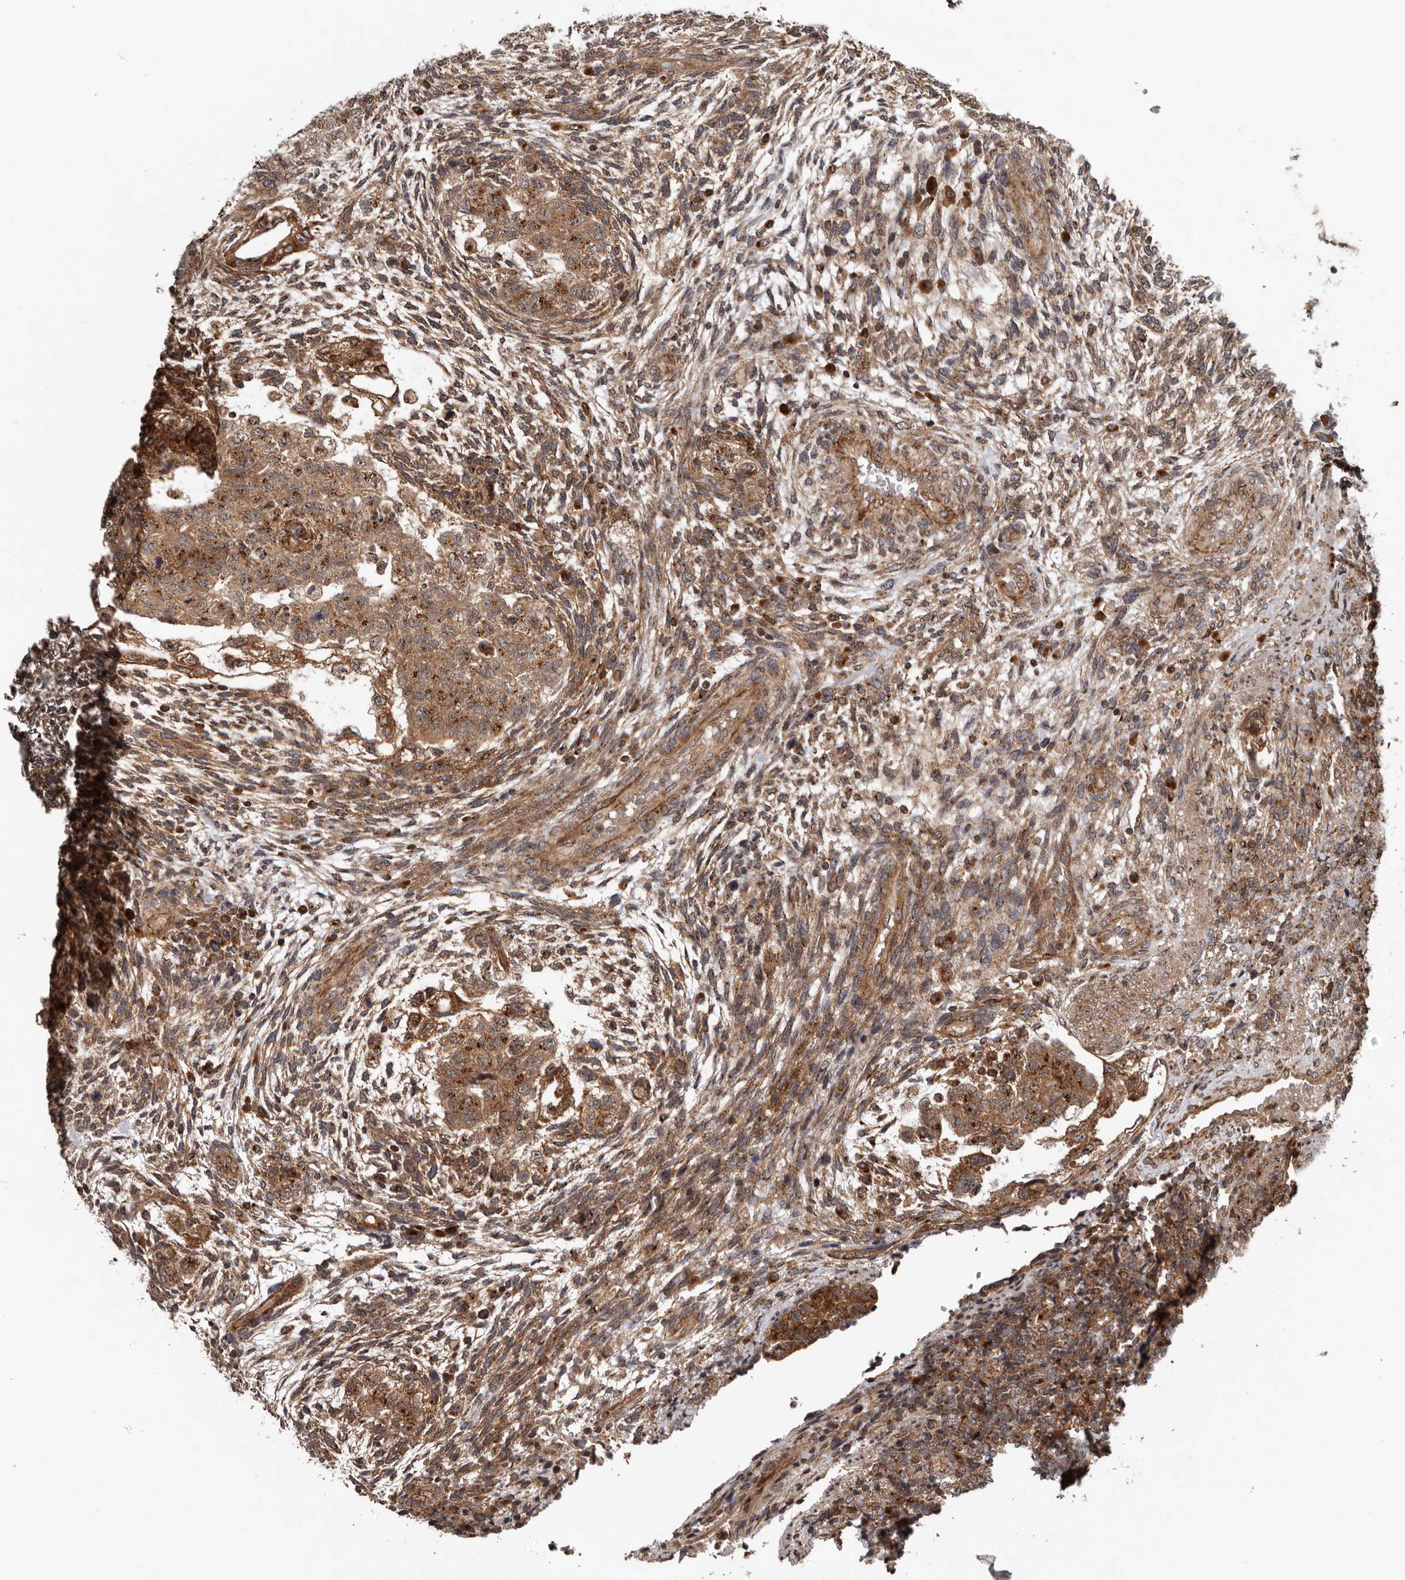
{"staining": {"intensity": "moderate", "quantity": ">75%", "location": "cytoplasmic/membranous"}, "tissue": "testis cancer", "cell_type": "Tumor cells", "image_type": "cancer", "snomed": [{"axis": "morphology", "description": "Normal tissue, NOS"}, {"axis": "morphology", "description": "Carcinoma, Embryonal, NOS"}, {"axis": "topography", "description": "Testis"}], "caption": "Testis cancer (embryonal carcinoma) was stained to show a protein in brown. There is medium levels of moderate cytoplasmic/membranous positivity in about >75% of tumor cells.", "gene": "CCDC190", "patient": {"sex": "male", "age": 36}}